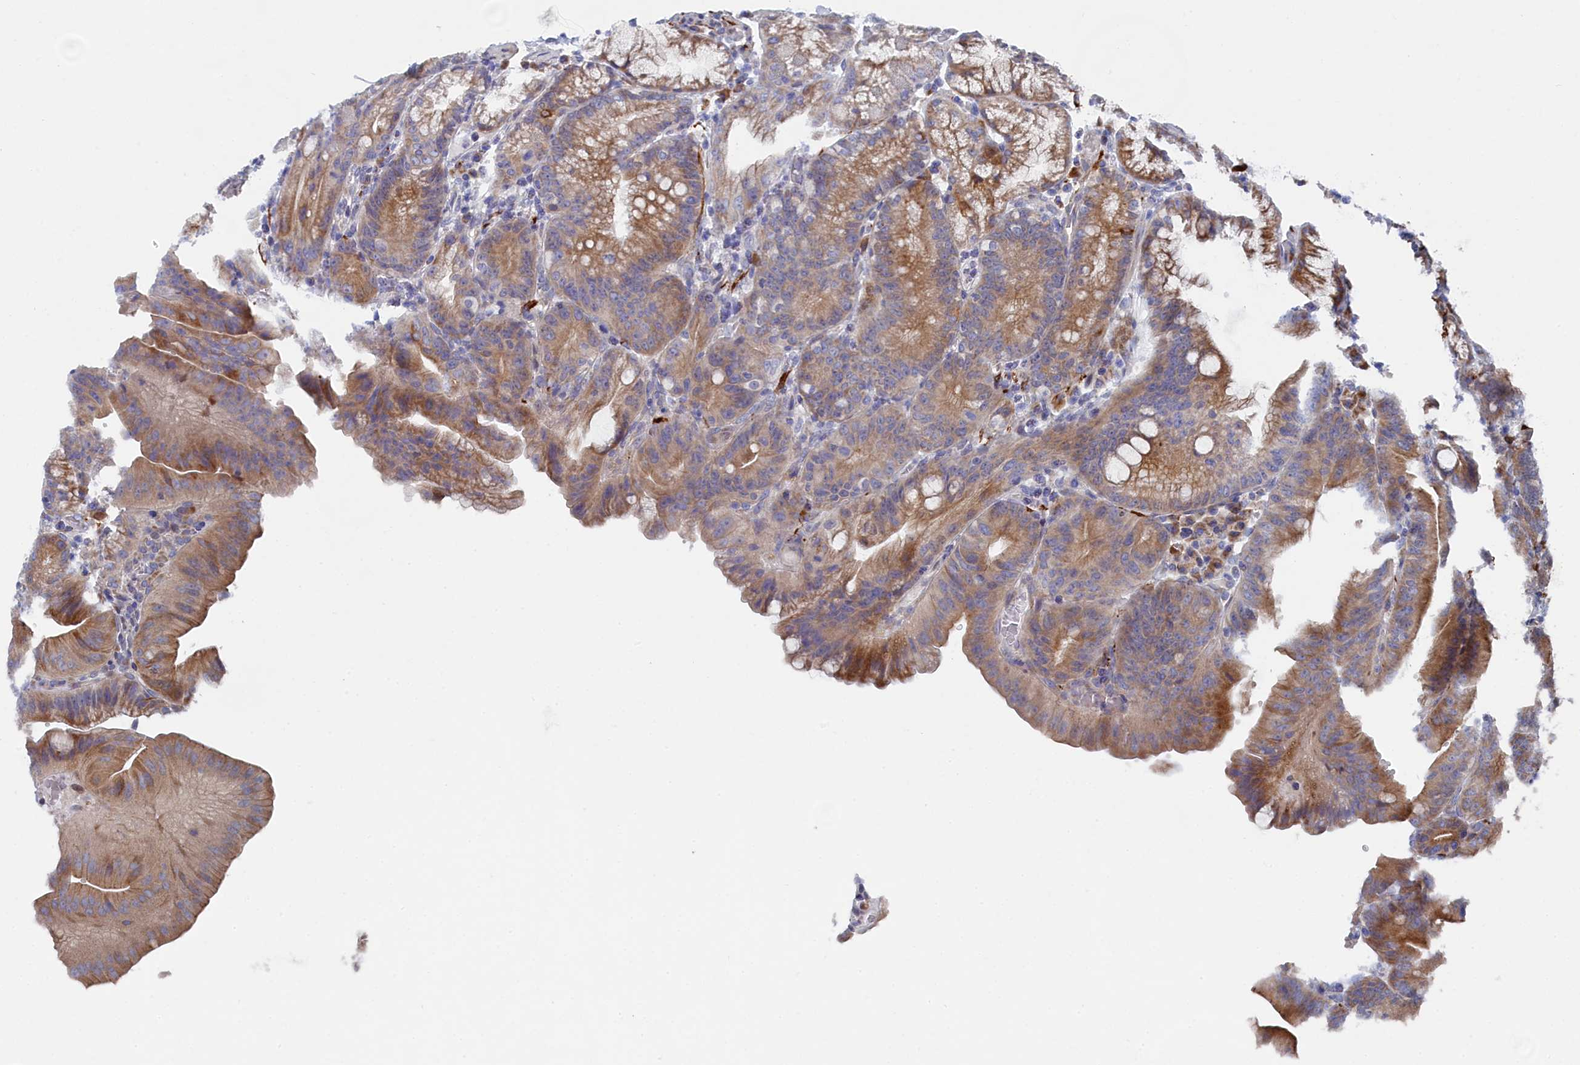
{"staining": {"intensity": "moderate", "quantity": "25%-75%", "location": "cytoplasmic/membranous"}, "tissue": "duodenum", "cell_type": "Glandular cells", "image_type": "normal", "snomed": [{"axis": "morphology", "description": "Normal tissue, NOS"}, {"axis": "topography", "description": "Duodenum"}], "caption": "A brown stain labels moderate cytoplasmic/membranous expression of a protein in glandular cells of normal human duodenum. (DAB IHC with brightfield microscopy, high magnification).", "gene": "TMEM161A", "patient": {"sex": "male", "age": 54}}